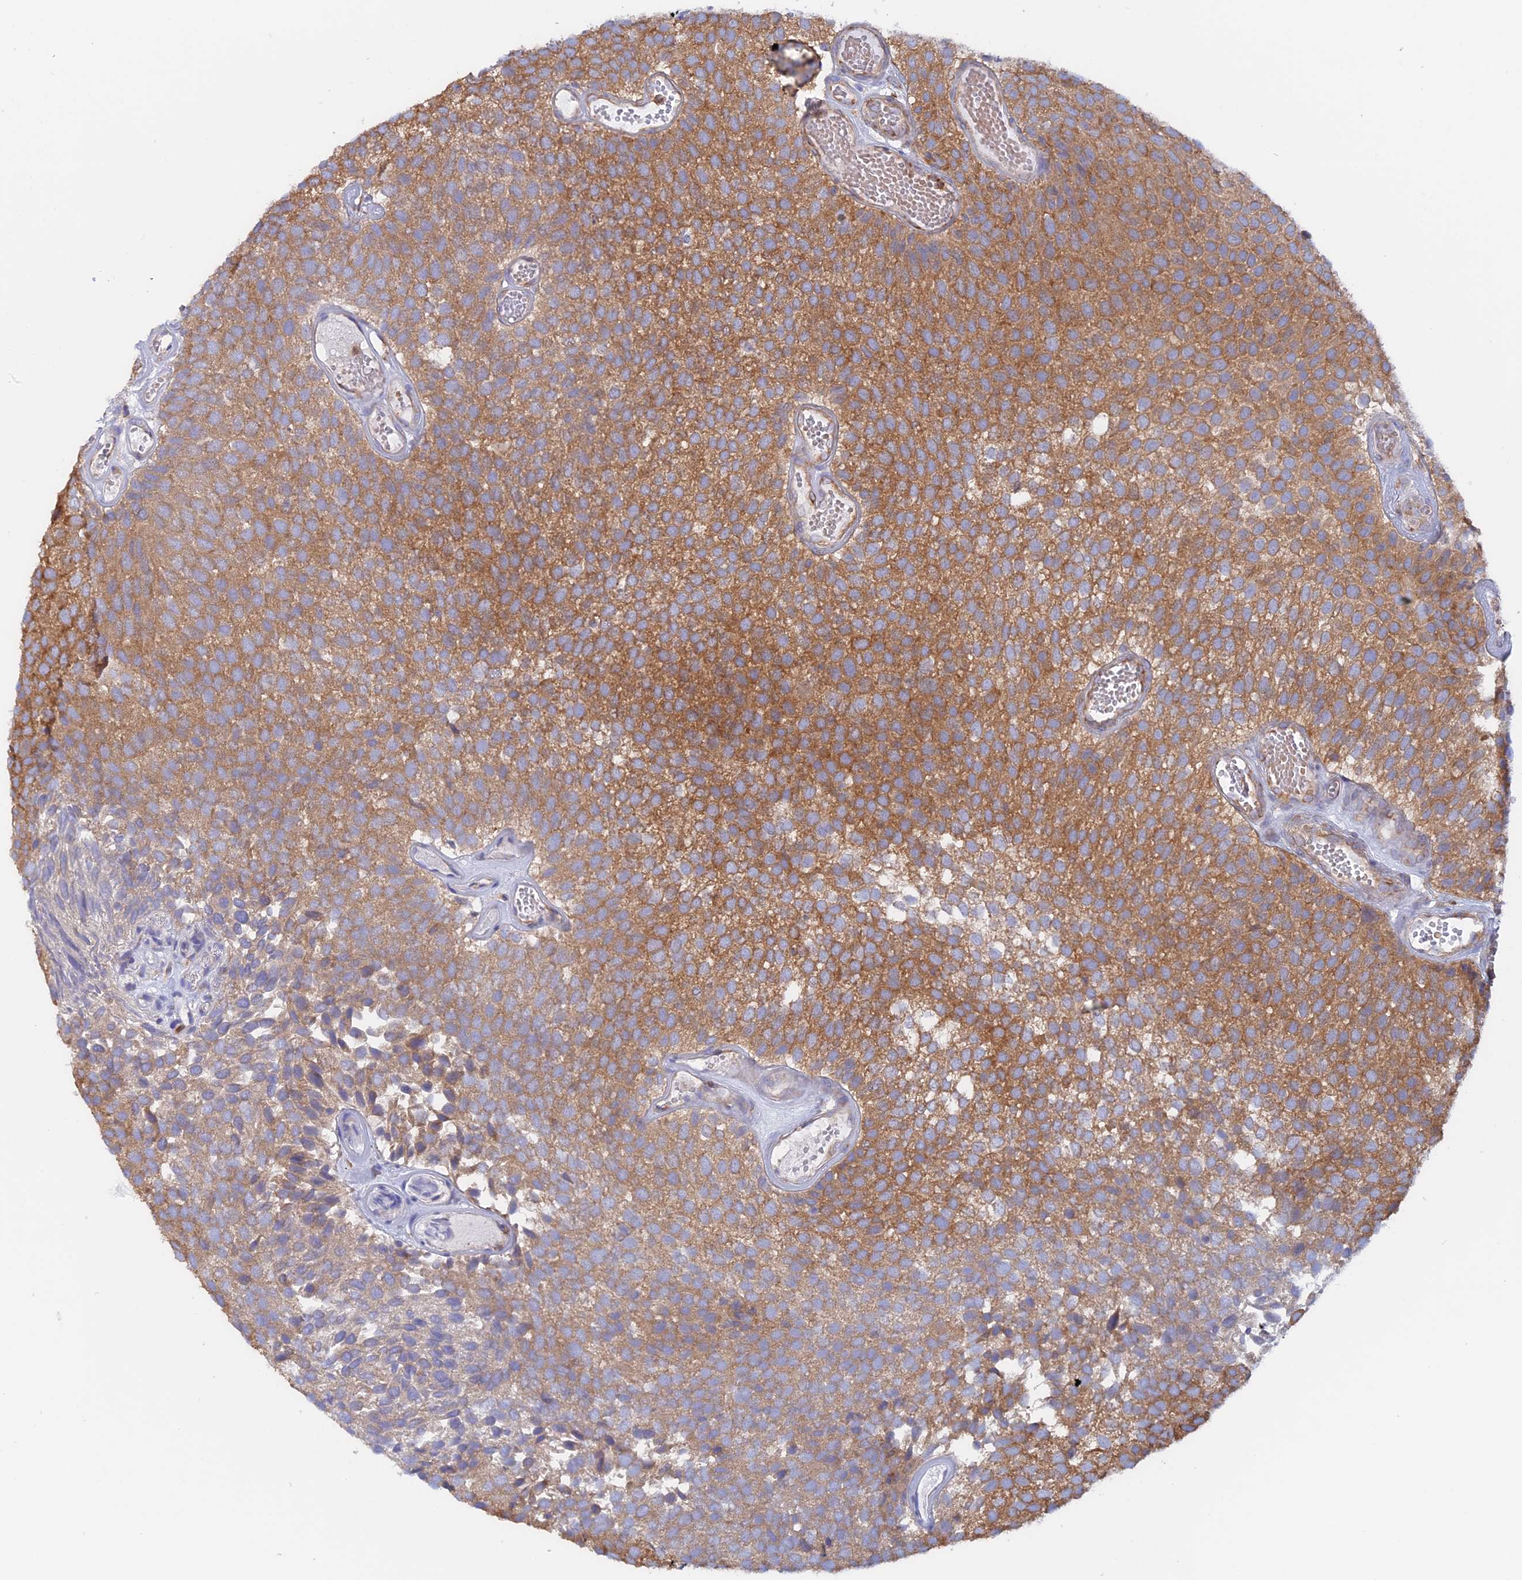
{"staining": {"intensity": "moderate", "quantity": ">75%", "location": "cytoplasmic/membranous"}, "tissue": "urothelial cancer", "cell_type": "Tumor cells", "image_type": "cancer", "snomed": [{"axis": "morphology", "description": "Urothelial carcinoma, Low grade"}, {"axis": "topography", "description": "Urinary bladder"}], "caption": "An immunohistochemistry (IHC) micrograph of neoplastic tissue is shown. Protein staining in brown shows moderate cytoplasmic/membranous positivity in urothelial cancer within tumor cells.", "gene": "GMIP", "patient": {"sex": "male", "age": 89}}